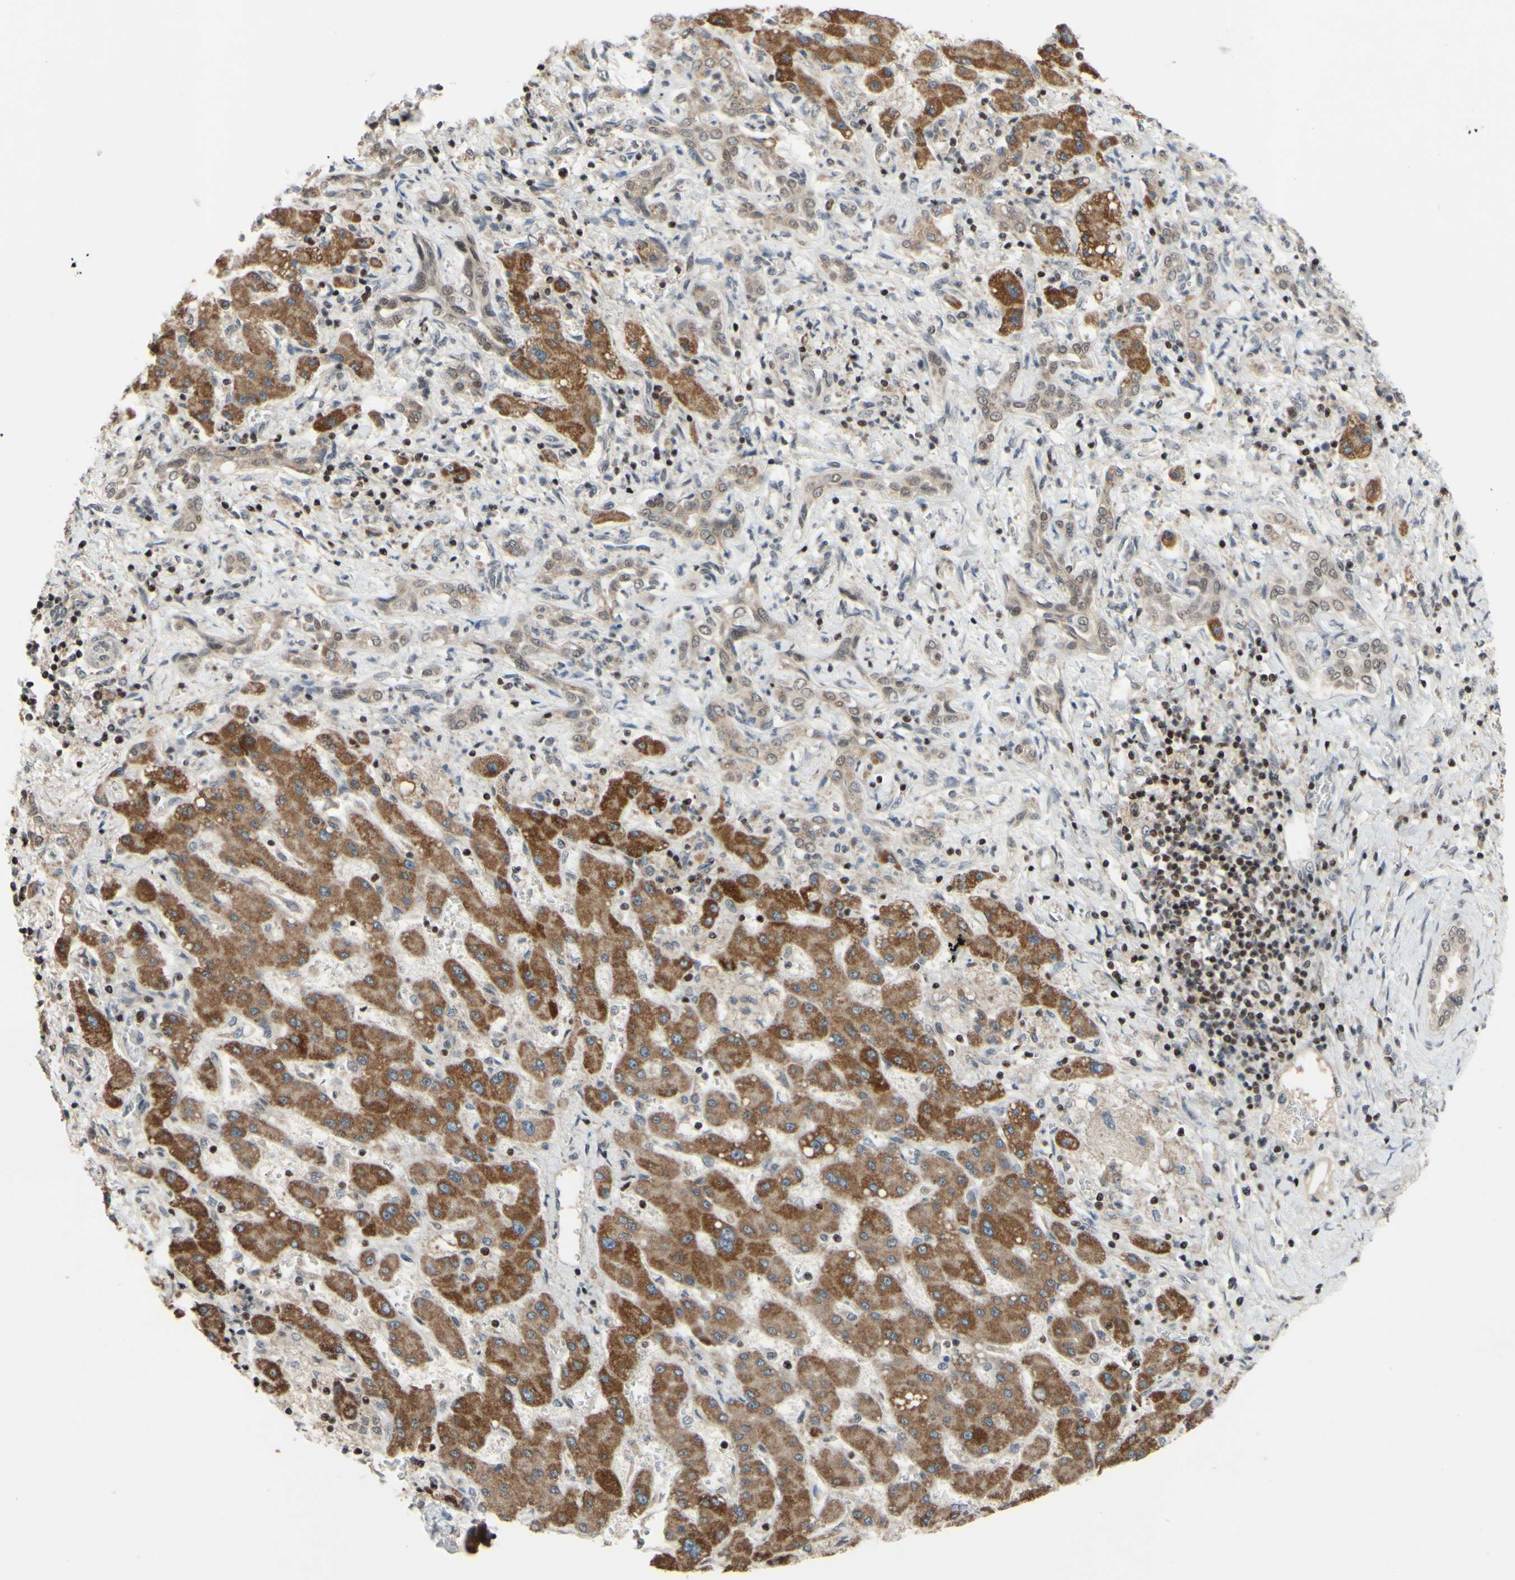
{"staining": {"intensity": "moderate", "quantity": ">75%", "location": "cytoplasmic/membranous"}, "tissue": "liver cancer", "cell_type": "Tumor cells", "image_type": "cancer", "snomed": [{"axis": "morphology", "description": "Cholangiocarcinoma"}, {"axis": "topography", "description": "Liver"}], "caption": "Moderate cytoplasmic/membranous protein positivity is present in about >75% of tumor cells in cholangiocarcinoma (liver). Immunohistochemistry stains the protein of interest in brown and the nuclei are stained blue.", "gene": "SP4", "patient": {"sex": "male", "age": 50}}